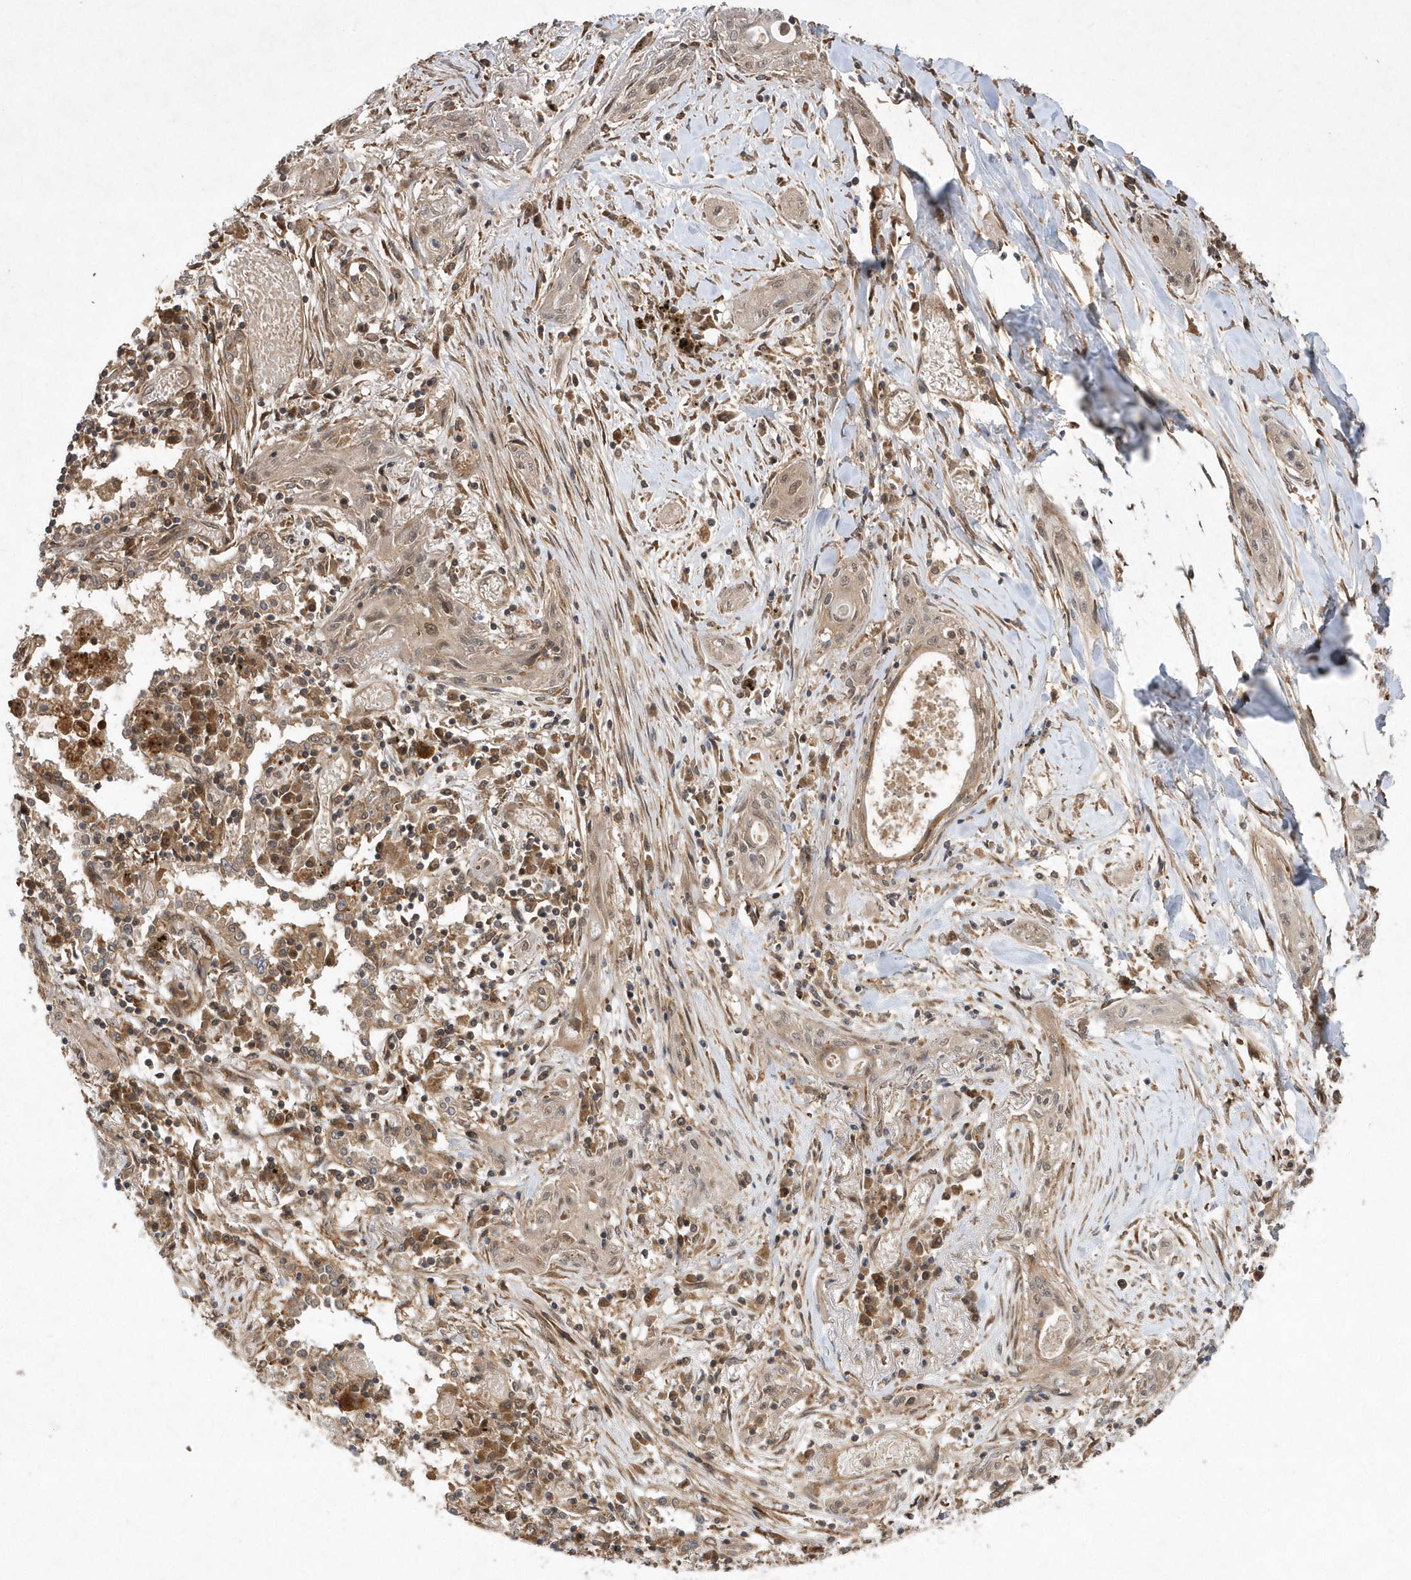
{"staining": {"intensity": "weak", "quantity": ">75%", "location": "cytoplasmic/membranous,nuclear"}, "tissue": "lung cancer", "cell_type": "Tumor cells", "image_type": "cancer", "snomed": [{"axis": "morphology", "description": "Squamous cell carcinoma, NOS"}, {"axis": "topography", "description": "Lung"}], "caption": "The histopathology image reveals a brown stain indicating the presence of a protein in the cytoplasmic/membranous and nuclear of tumor cells in squamous cell carcinoma (lung). The staining was performed using DAB (3,3'-diaminobenzidine), with brown indicating positive protein expression. Nuclei are stained blue with hematoxylin.", "gene": "GFM2", "patient": {"sex": "female", "age": 47}}